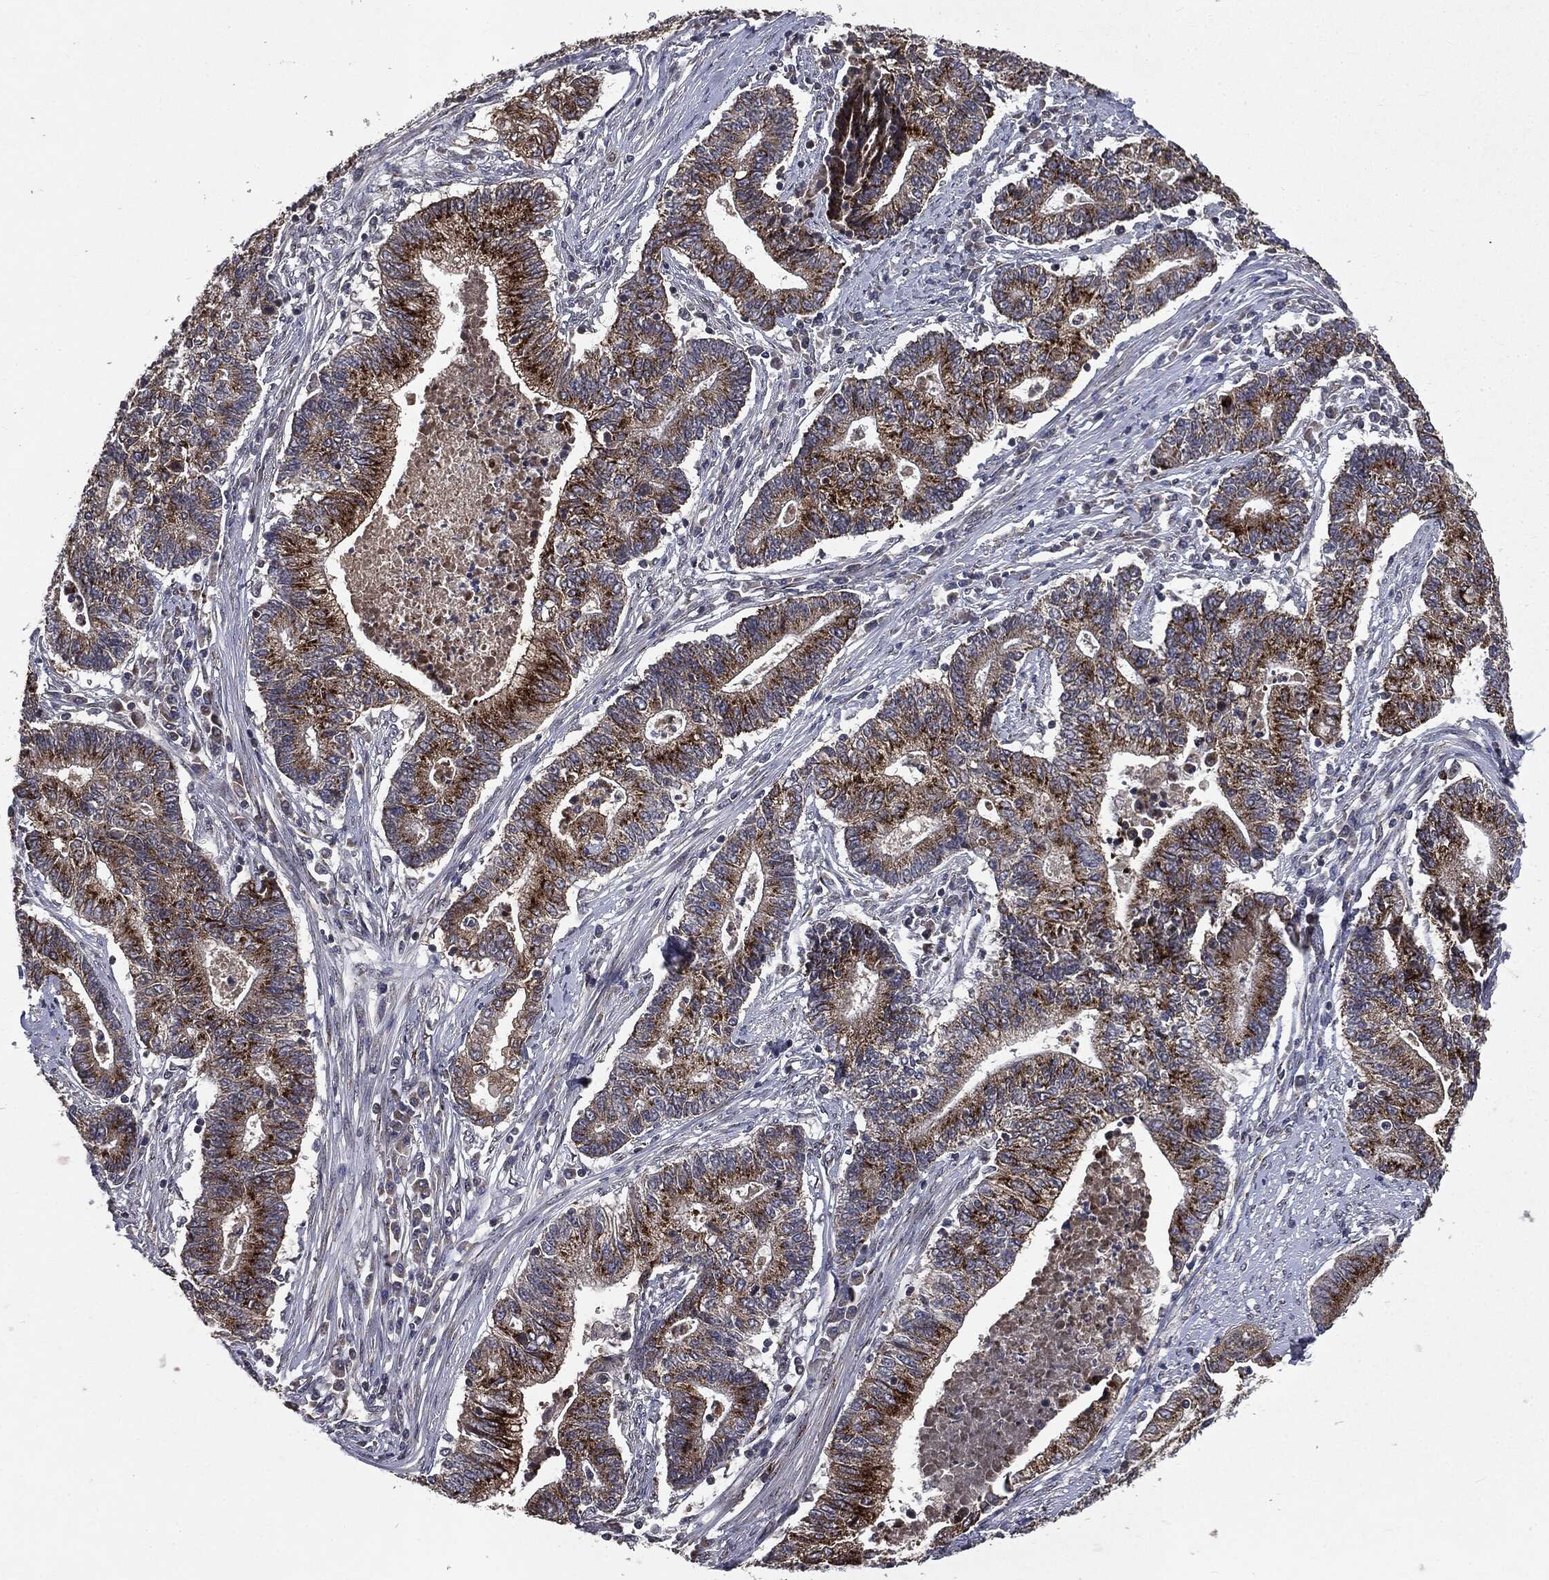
{"staining": {"intensity": "strong", "quantity": ">75%", "location": "cytoplasmic/membranous"}, "tissue": "endometrial cancer", "cell_type": "Tumor cells", "image_type": "cancer", "snomed": [{"axis": "morphology", "description": "Adenocarcinoma, NOS"}, {"axis": "topography", "description": "Uterus"}, {"axis": "topography", "description": "Endometrium"}], "caption": "Tumor cells demonstrate high levels of strong cytoplasmic/membranous positivity in approximately >75% of cells in human adenocarcinoma (endometrial).", "gene": "PLPPR2", "patient": {"sex": "female", "age": 54}}